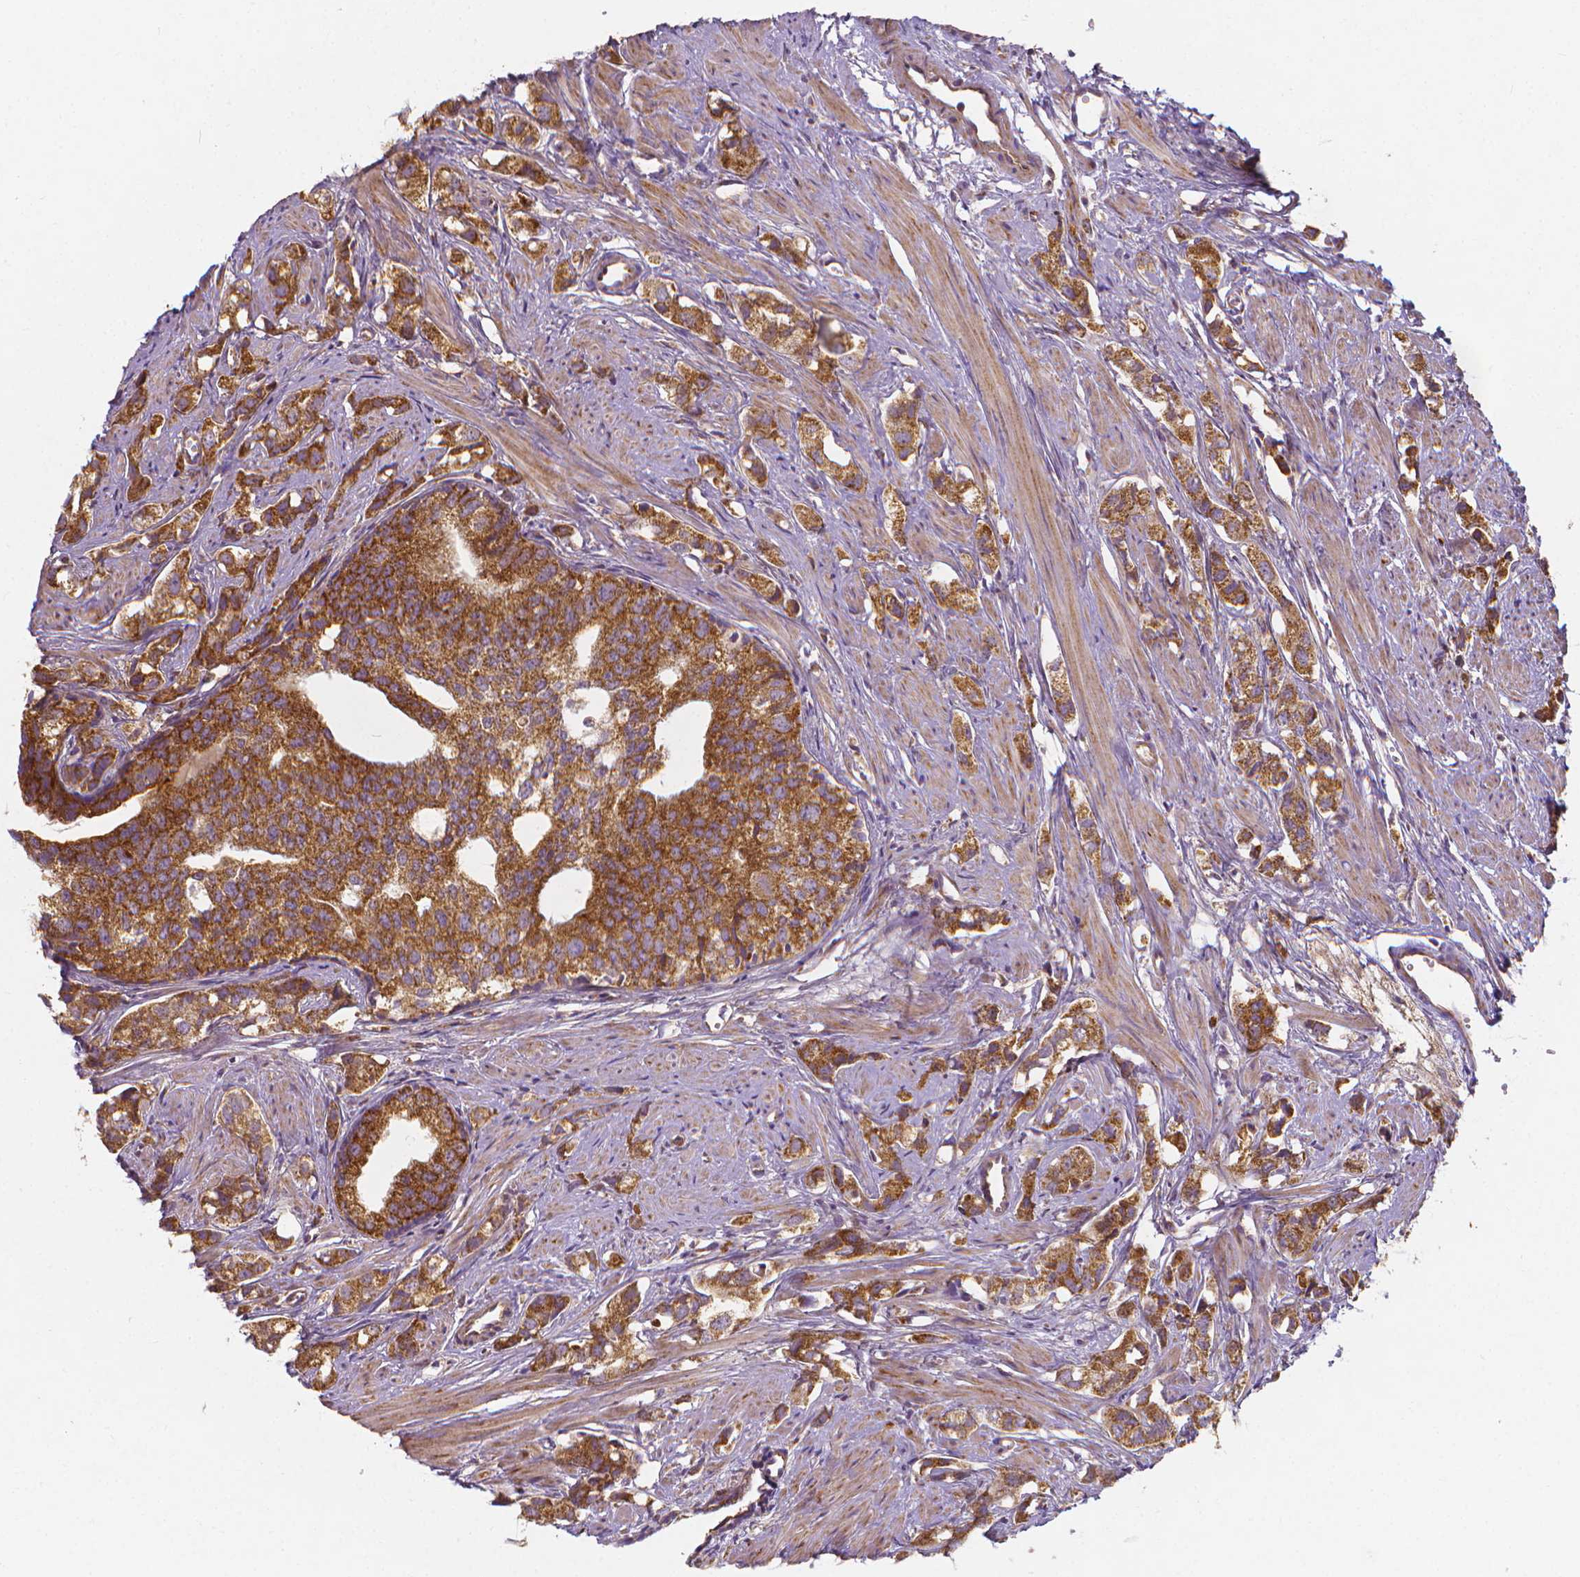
{"staining": {"intensity": "moderate", "quantity": ">75%", "location": "cytoplasmic/membranous"}, "tissue": "prostate cancer", "cell_type": "Tumor cells", "image_type": "cancer", "snomed": [{"axis": "morphology", "description": "Adenocarcinoma, High grade"}, {"axis": "topography", "description": "Prostate"}], "caption": "High-power microscopy captured an IHC histopathology image of prostate high-grade adenocarcinoma, revealing moderate cytoplasmic/membranous expression in about >75% of tumor cells.", "gene": "SNCAIP", "patient": {"sex": "male", "age": 58}}